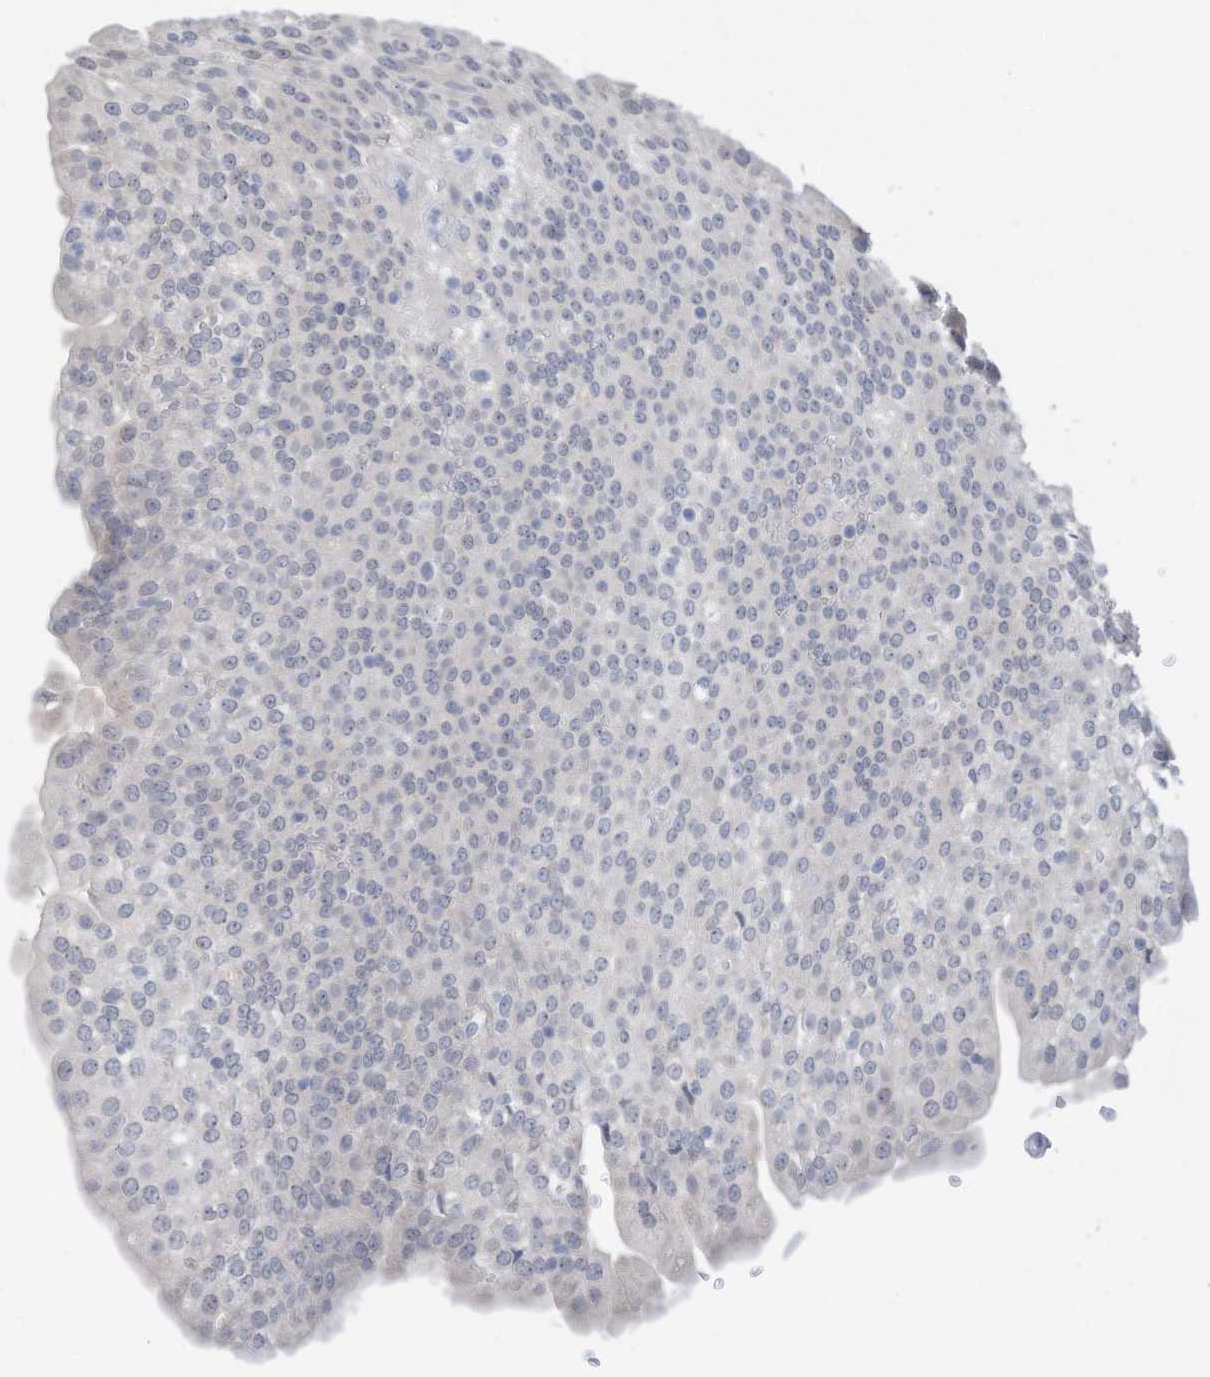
{"staining": {"intensity": "negative", "quantity": "none", "location": "none"}, "tissue": "urothelial cancer", "cell_type": "Tumor cells", "image_type": "cancer", "snomed": [{"axis": "morphology", "description": "Urothelial carcinoma, High grade"}, {"axis": "topography", "description": "Urinary bladder"}], "caption": "There is no significant staining in tumor cells of urothelial cancer.", "gene": "ZNF292", "patient": {"sex": "female", "age": 79}}